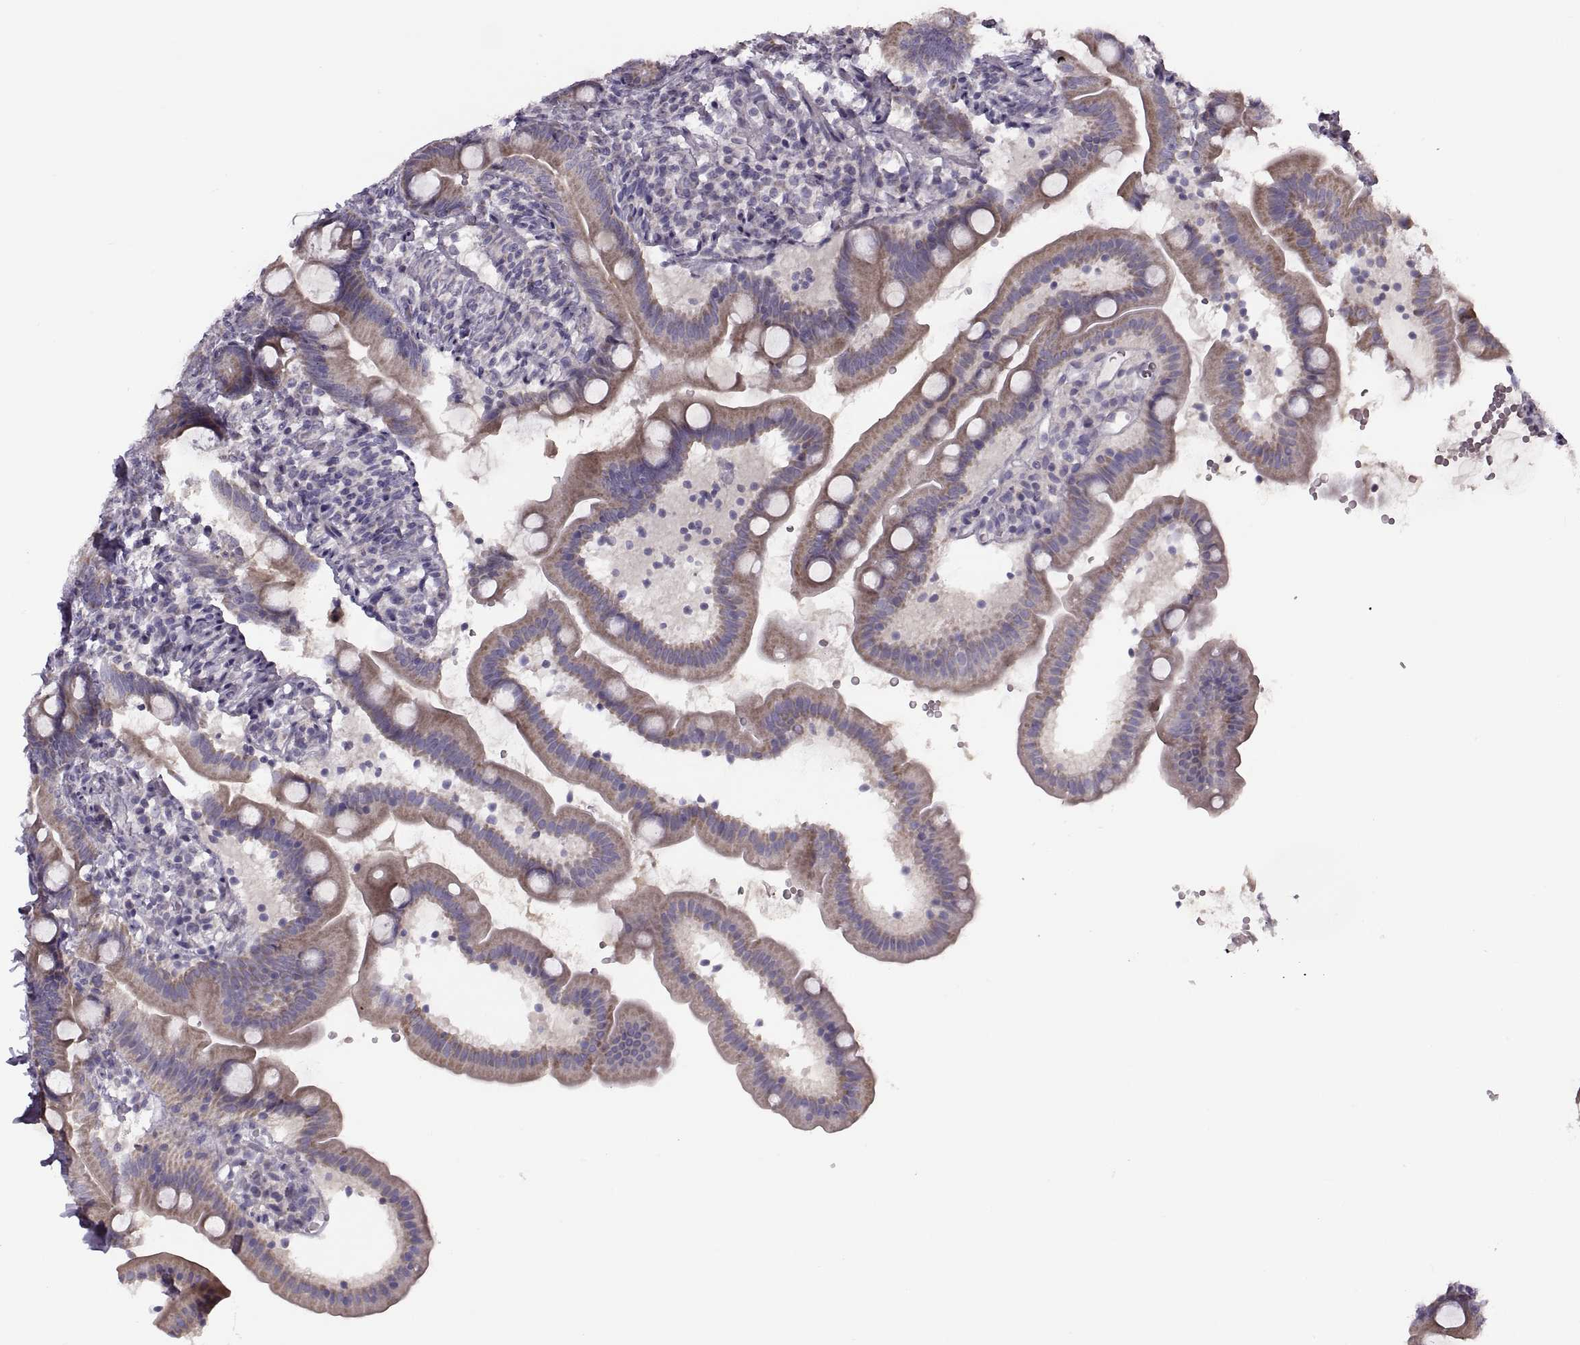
{"staining": {"intensity": "moderate", "quantity": ">75%", "location": "cytoplasmic/membranous"}, "tissue": "duodenum", "cell_type": "Glandular cells", "image_type": "normal", "snomed": [{"axis": "morphology", "description": "Normal tissue, NOS"}, {"axis": "topography", "description": "Duodenum"}], "caption": "A brown stain shows moderate cytoplasmic/membranous expression of a protein in glandular cells of benign duodenum. (Brightfield microscopy of DAB IHC at high magnification).", "gene": "PIERCE1", "patient": {"sex": "female", "age": 67}}